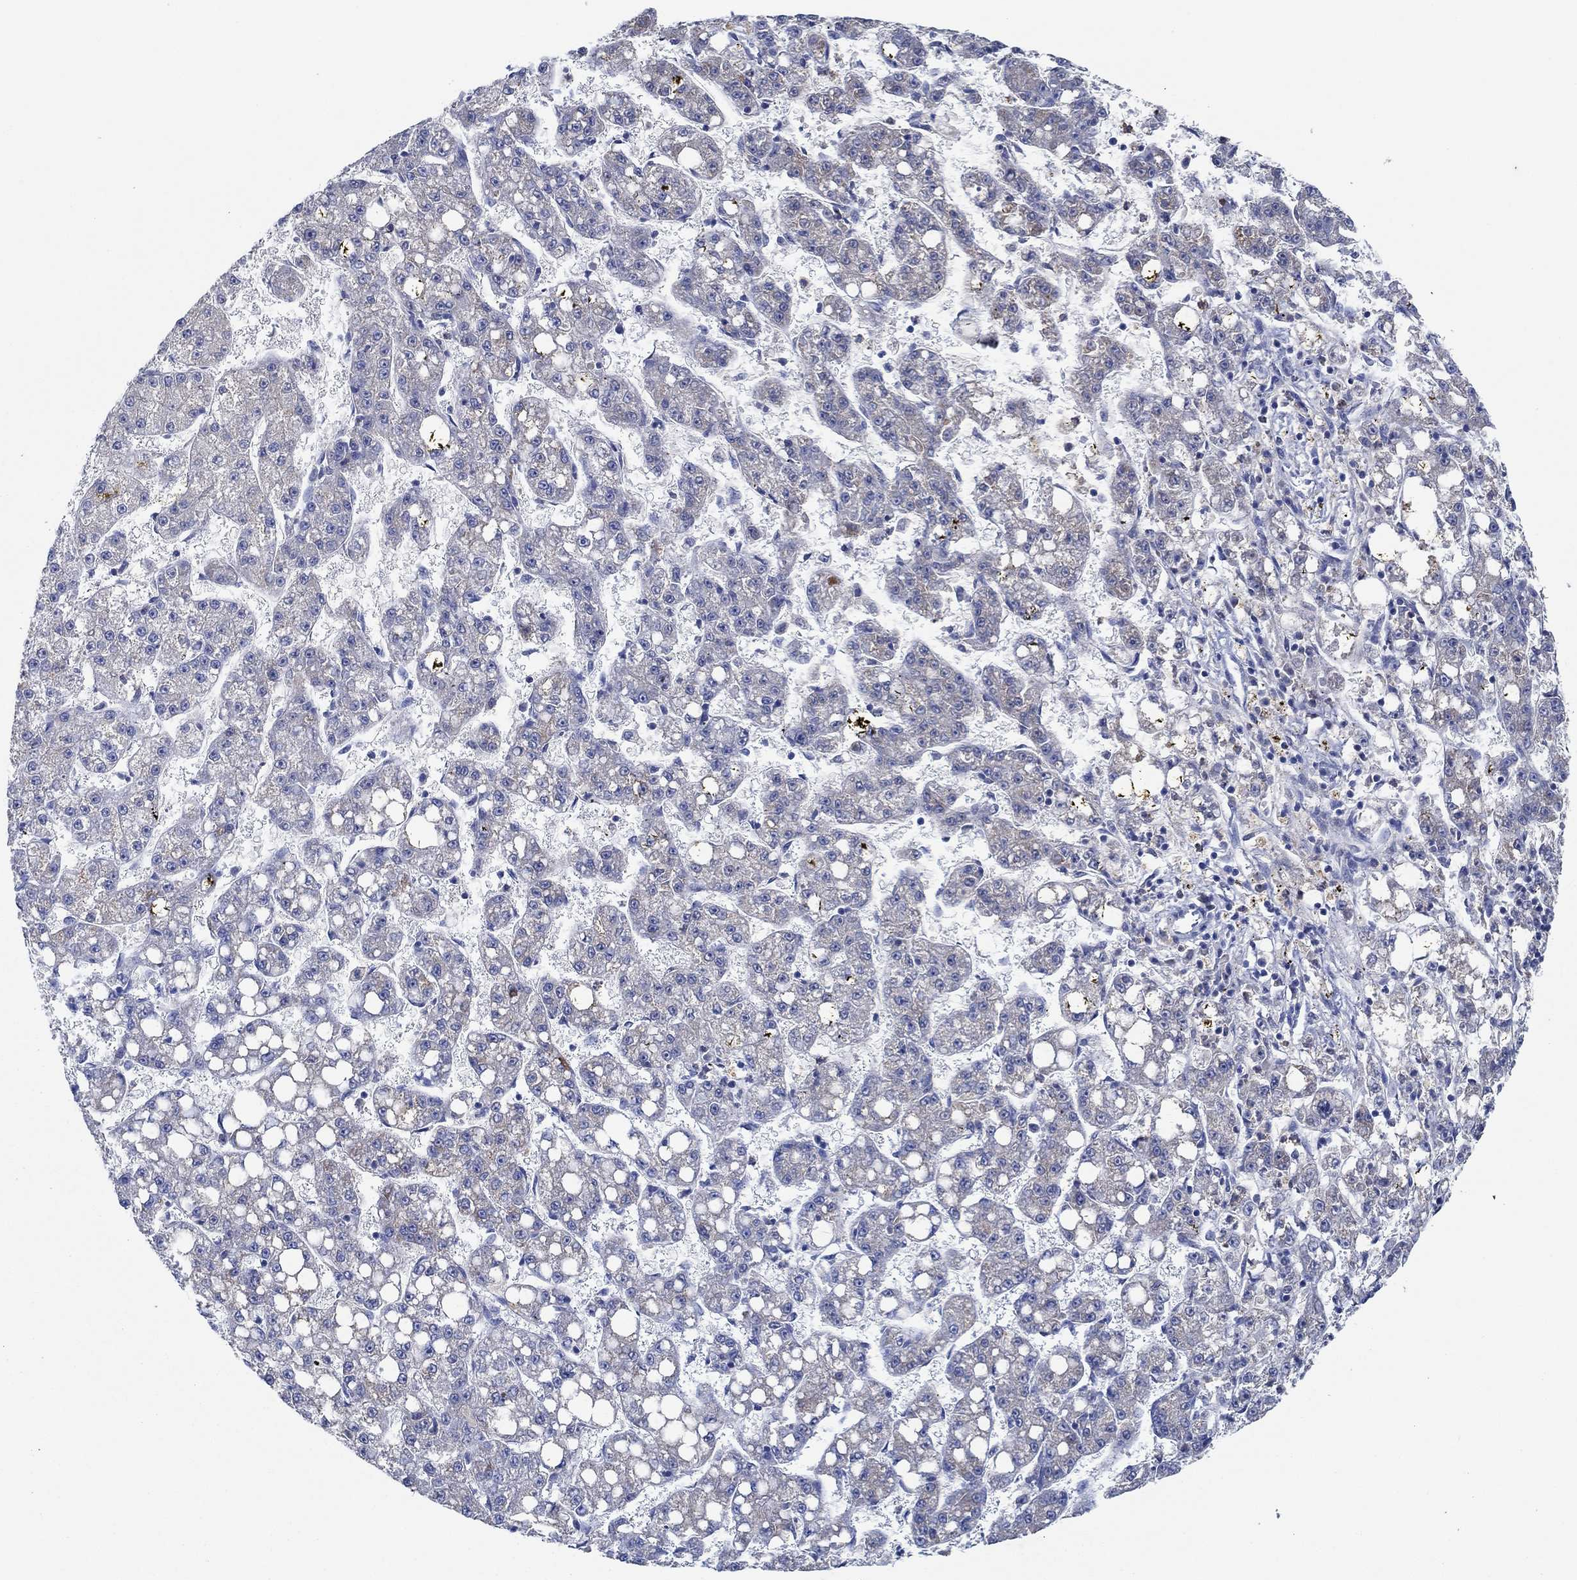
{"staining": {"intensity": "negative", "quantity": "none", "location": "none"}, "tissue": "liver cancer", "cell_type": "Tumor cells", "image_type": "cancer", "snomed": [{"axis": "morphology", "description": "Carcinoma, Hepatocellular, NOS"}, {"axis": "topography", "description": "Liver"}], "caption": "Immunohistochemical staining of human hepatocellular carcinoma (liver) exhibits no significant staining in tumor cells.", "gene": "CPM", "patient": {"sex": "female", "age": 65}}